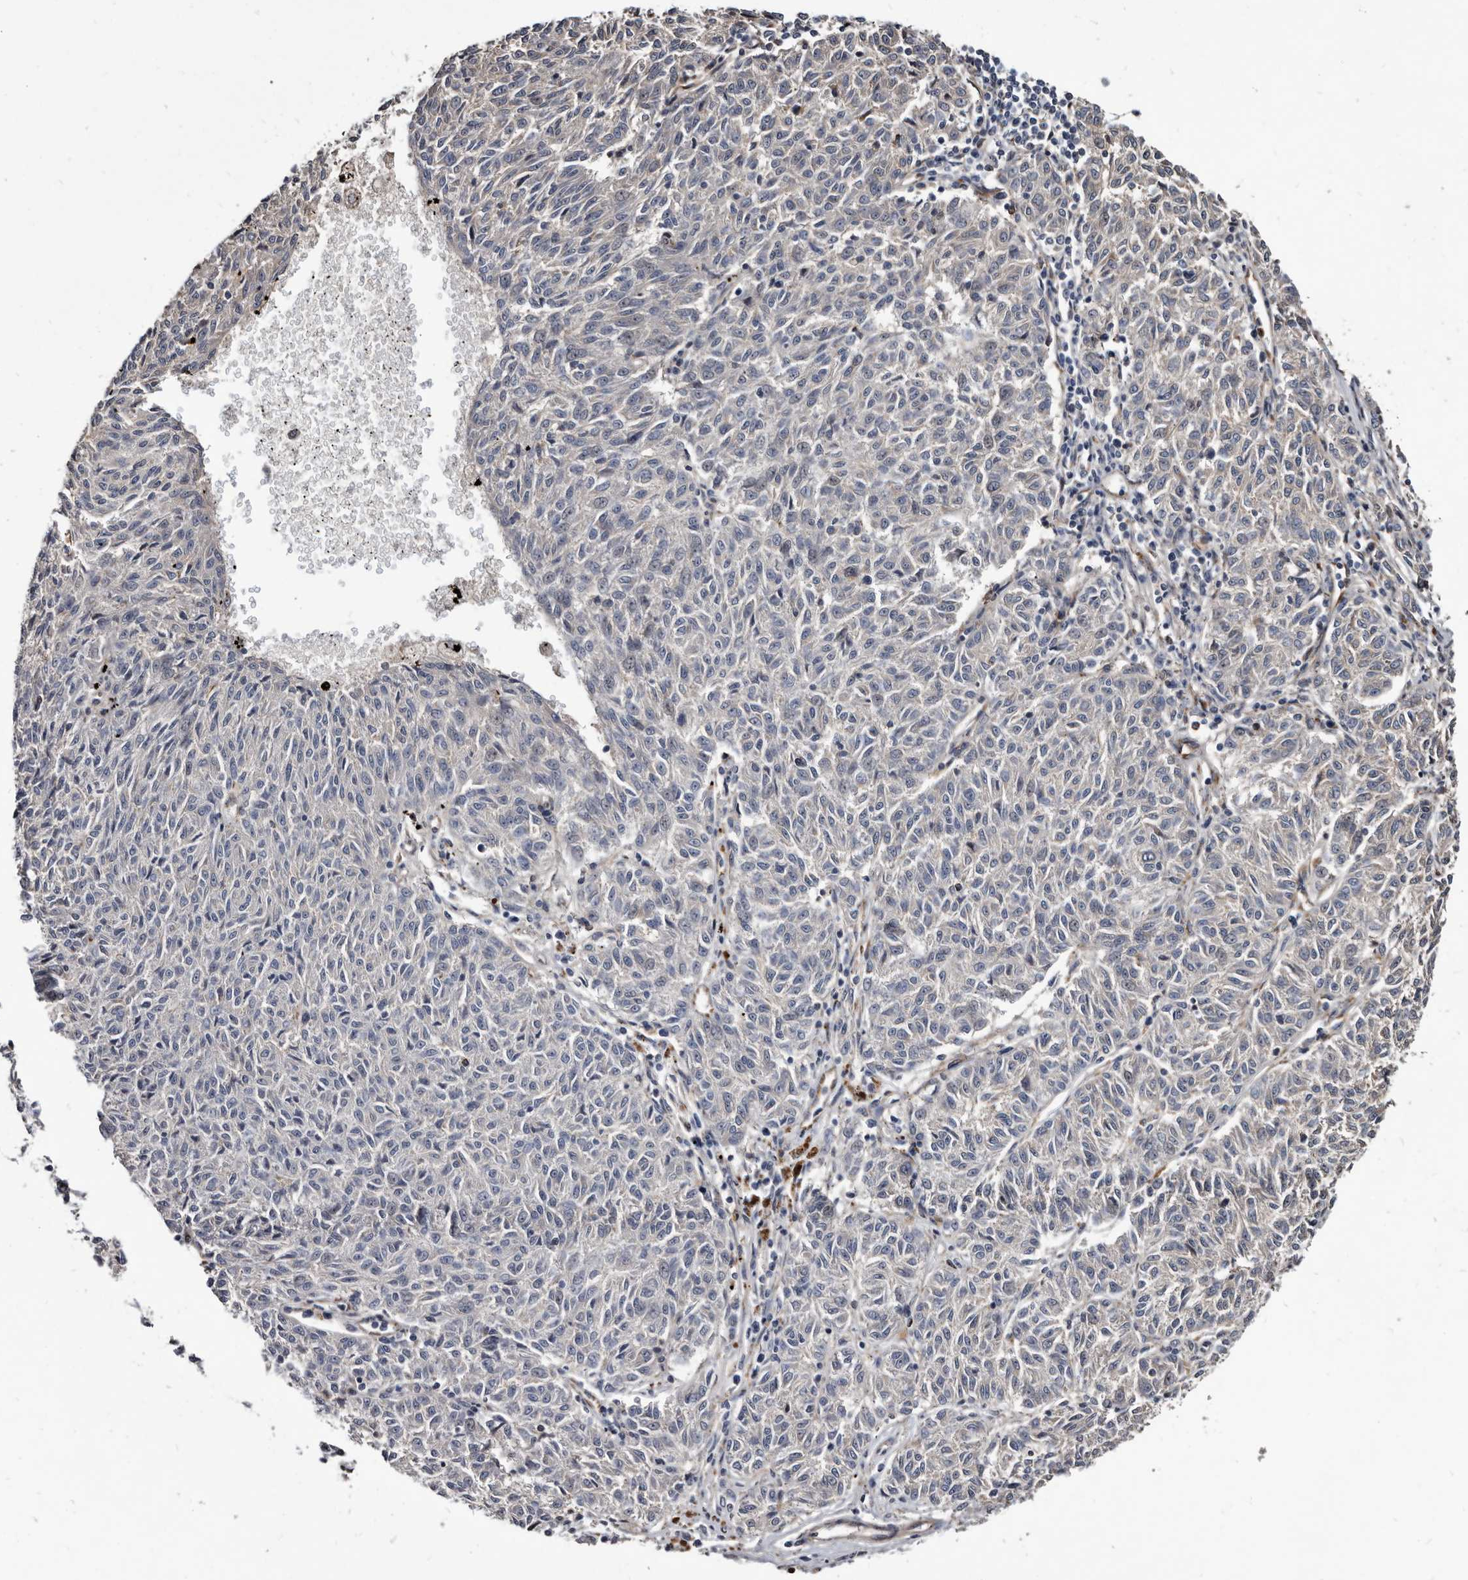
{"staining": {"intensity": "negative", "quantity": "none", "location": "none"}, "tissue": "melanoma", "cell_type": "Tumor cells", "image_type": "cancer", "snomed": [{"axis": "morphology", "description": "Malignant melanoma, NOS"}, {"axis": "topography", "description": "Skin"}], "caption": "IHC histopathology image of melanoma stained for a protein (brown), which reveals no expression in tumor cells. (DAB IHC, high magnification).", "gene": "CTSA", "patient": {"sex": "female", "age": 72}}